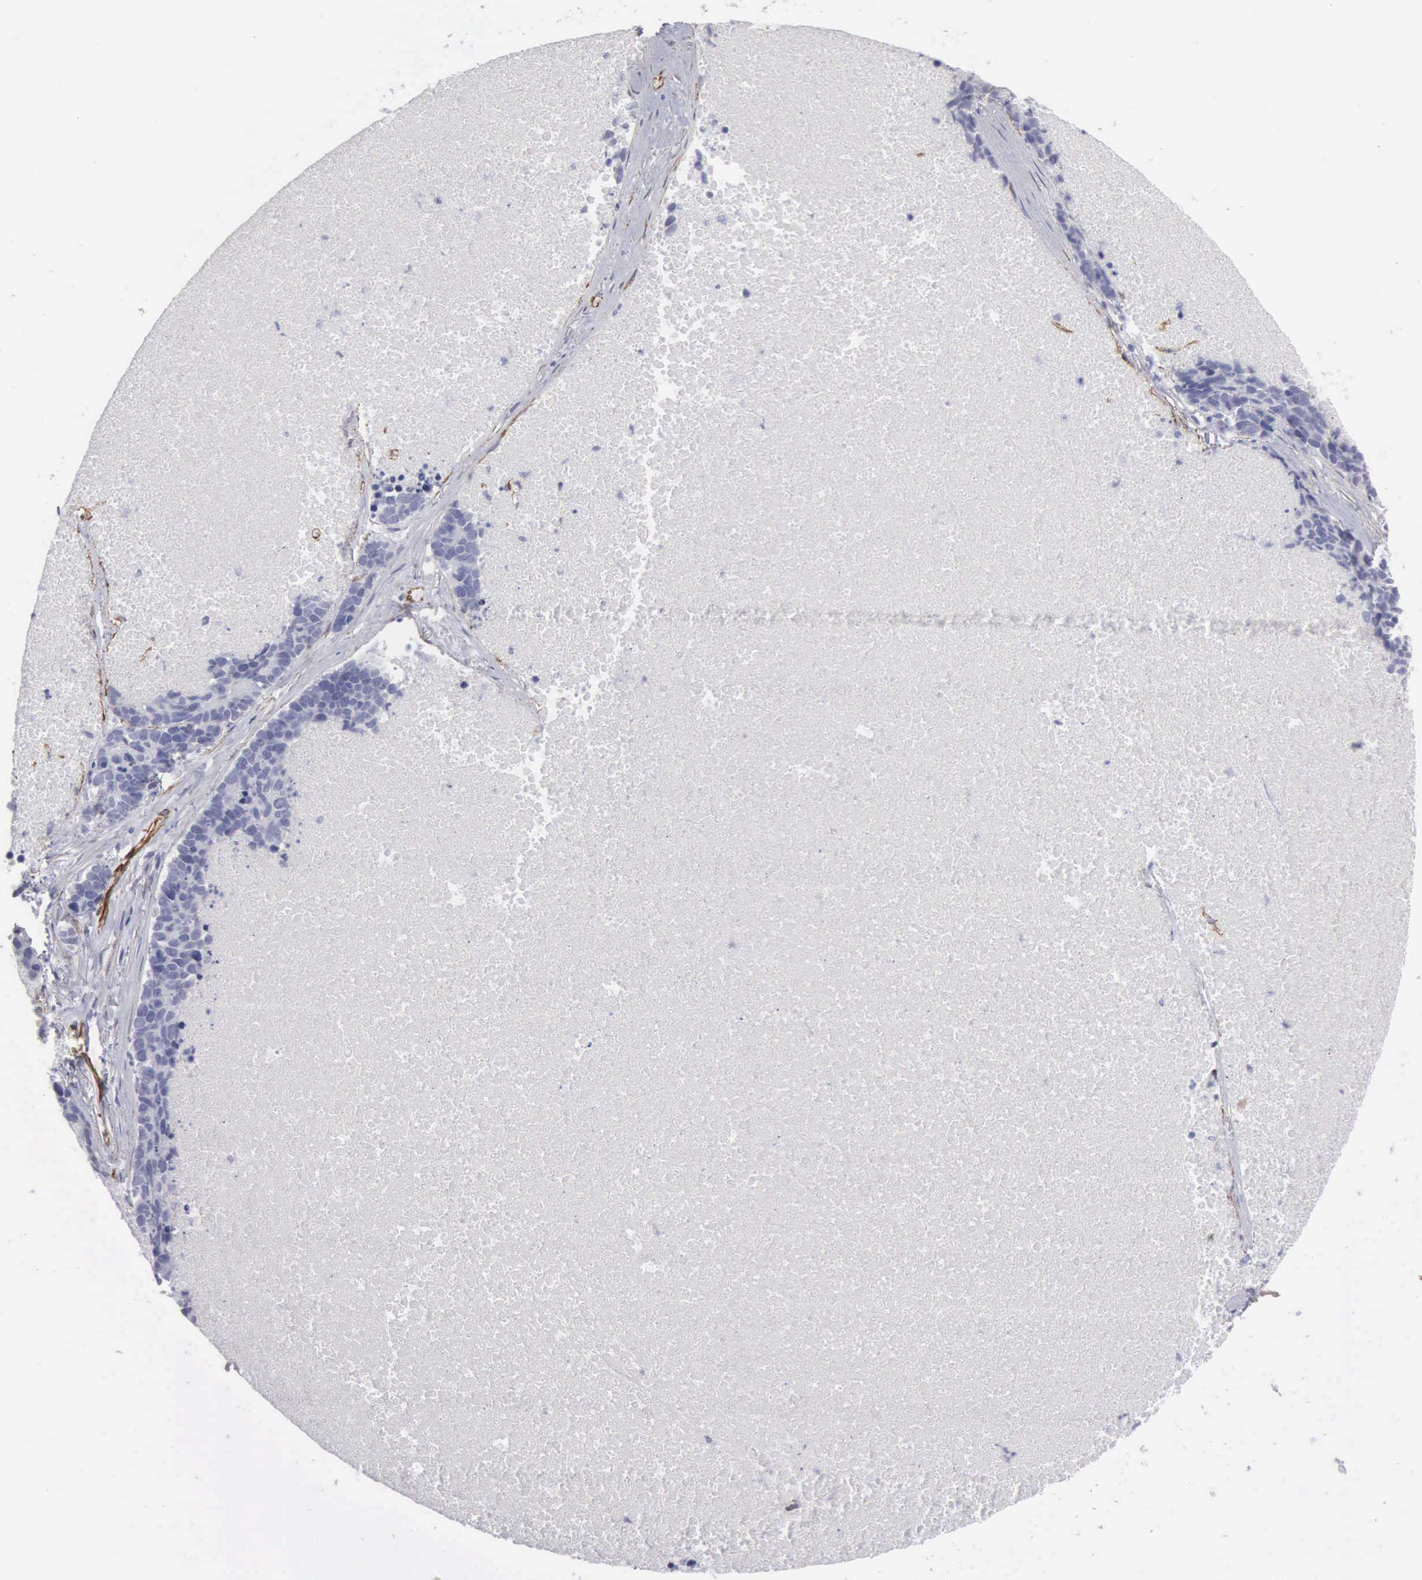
{"staining": {"intensity": "negative", "quantity": "none", "location": "none"}, "tissue": "lung cancer", "cell_type": "Tumor cells", "image_type": "cancer", "snomed": [{"axis": "morphology", "description": "Neoplasm, malignant, NOS"}, {"axis": "topography", "description": "Lung"}], "caption": "Neoplasm (malignant) (lung) was stained to show a protein in brown. There is no significant expression in tumor cells. (DAB immunohistochemistry, high magnification).", "gene": "MAGEB10", "patient": {"sex": "female", "age": 75}}